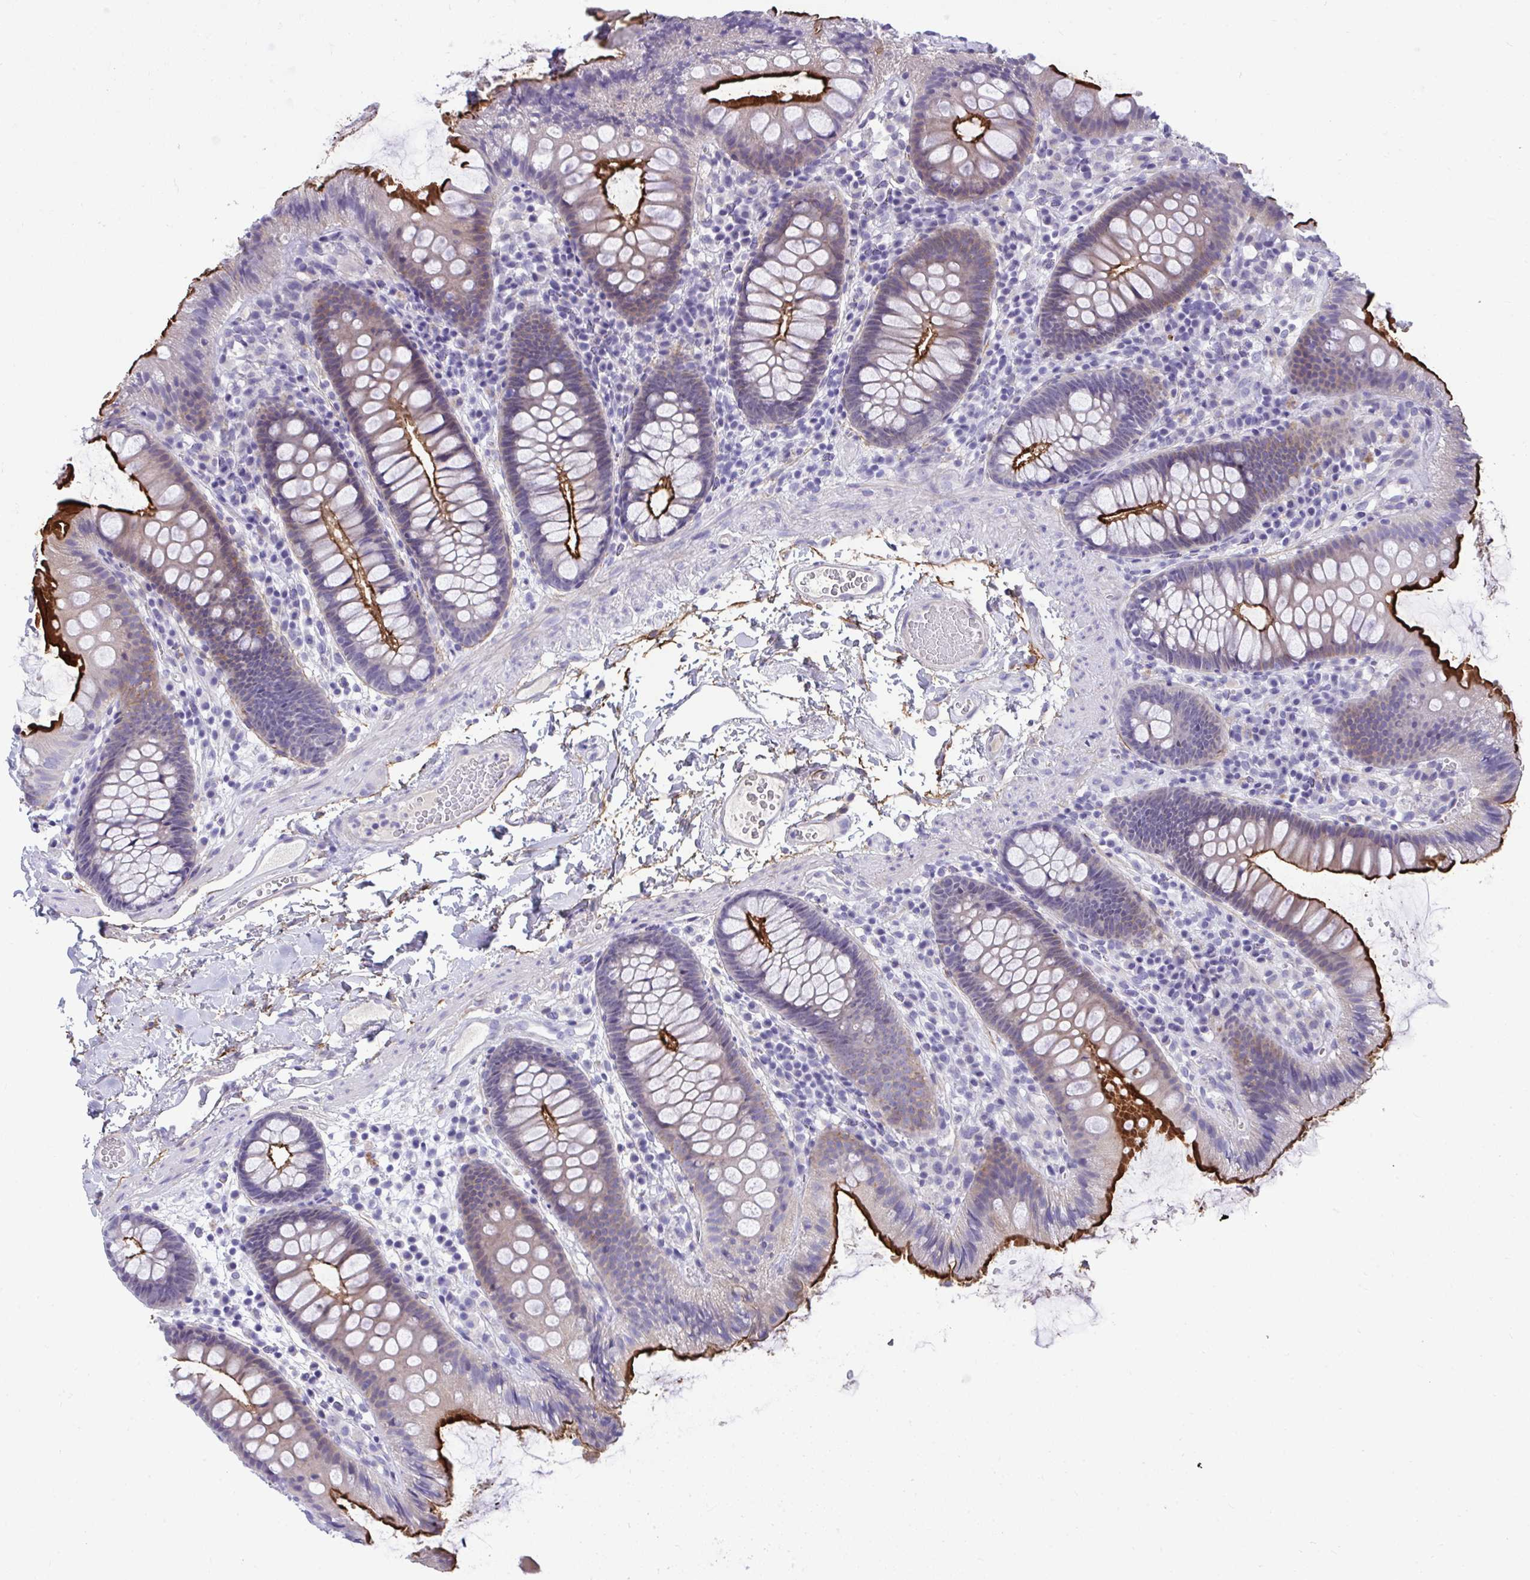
{"staining": {"intensity": "negative", "quantity": "none", "location": "none"}, "tissue": "colon", "cell_type": "Endothelial cells", "image_type": "normal", "snomed": [{"axis": "morphology", "description": "Normal tissue, NOS"}, {"axis": "topography", "description": "Colon"}], "caption": "Immunohistochemistry micrograph of unremarkable colon: human colon stained with DAB shows no significant protein positivity in endothelial cells. (DAB immunohistochemistry visualized using brightfield microscopy, high magnification).", "gene": "PIGZ", "patient": {"sex": "male", "age": 84}}